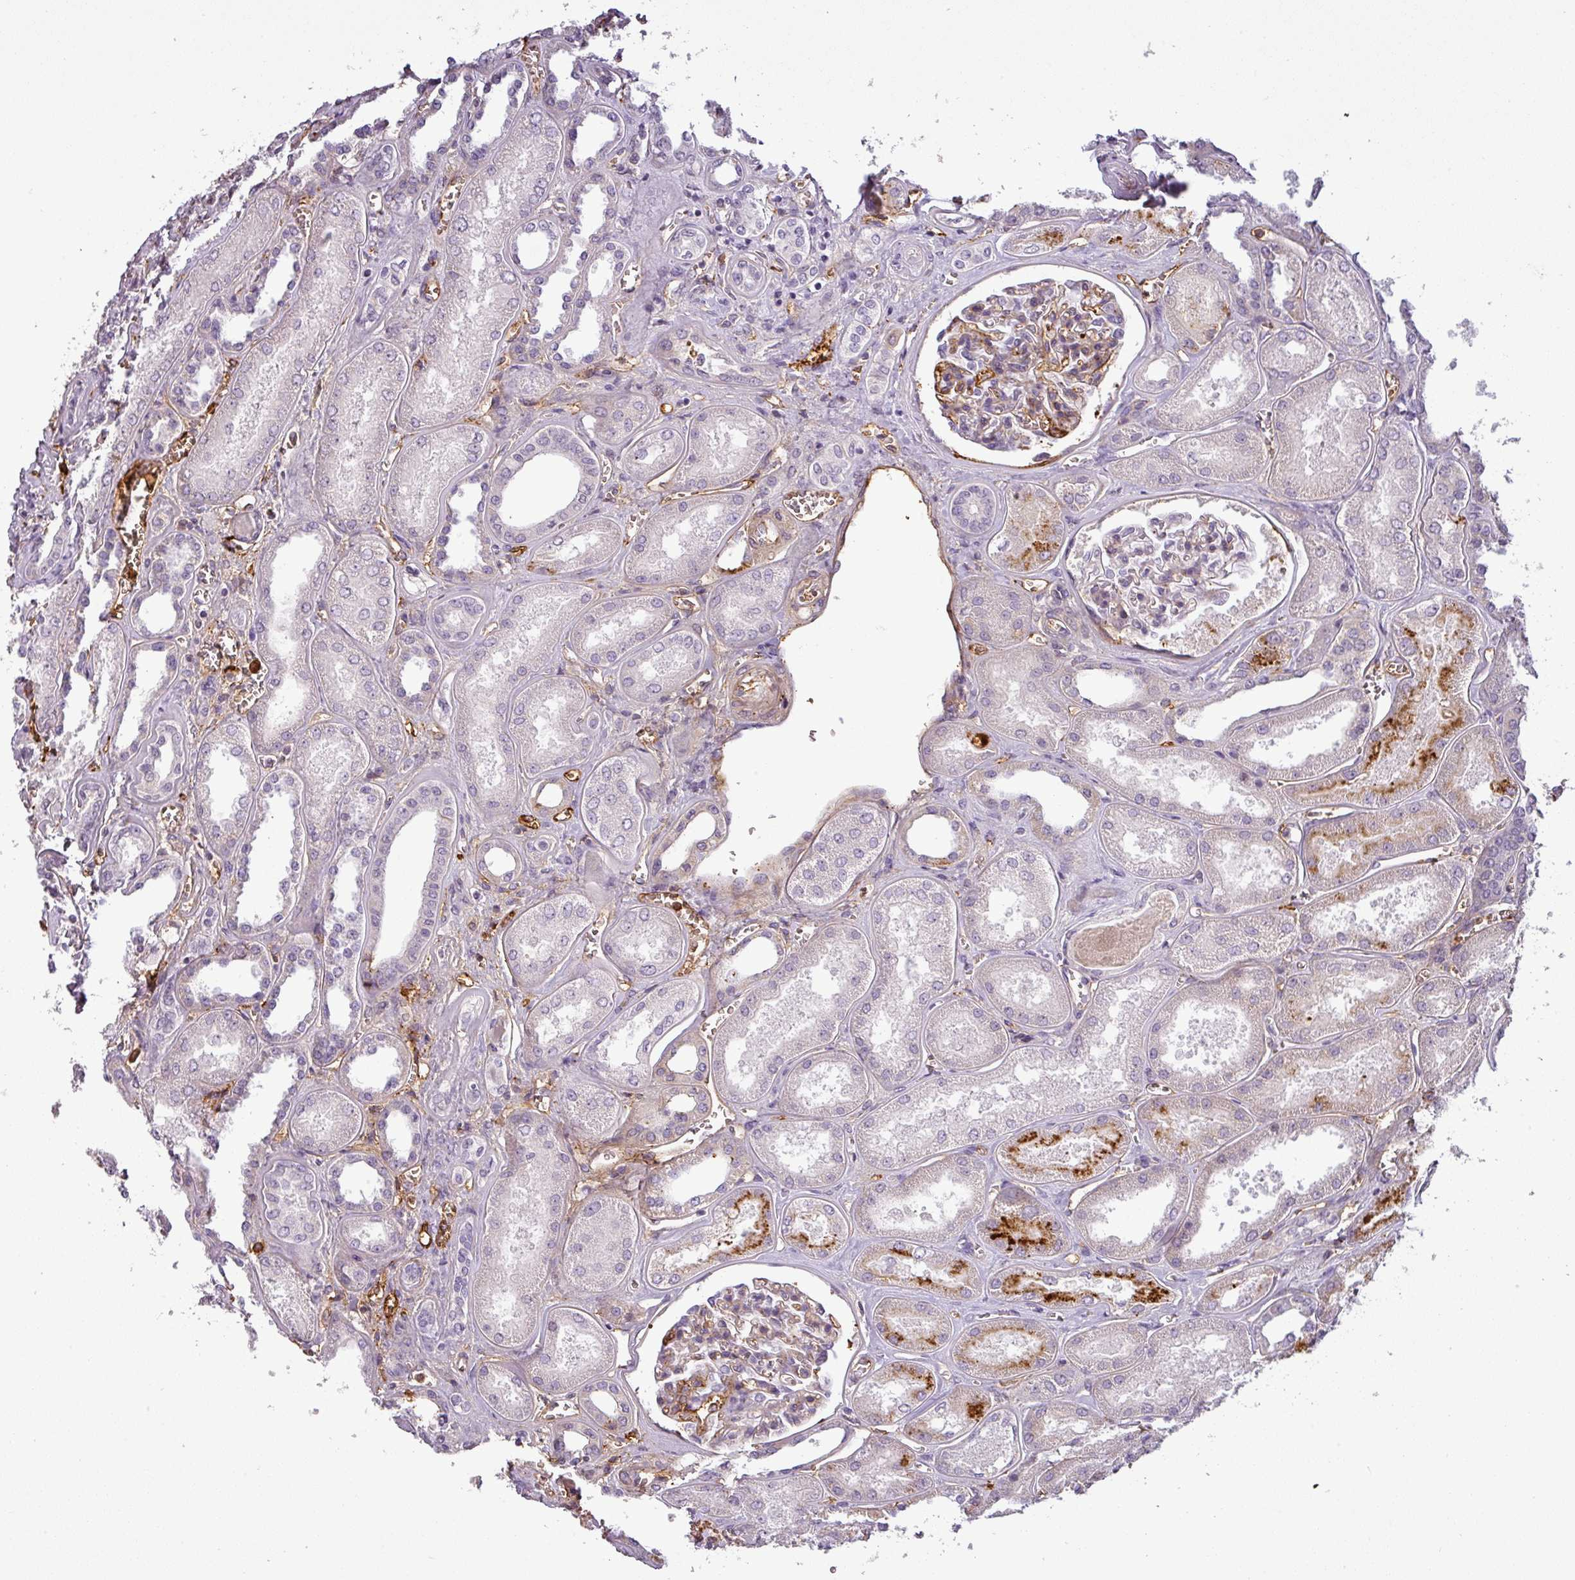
{"staining": {"intensity": "negative", "quantity": "none", "location": "none"}, "tissue": "kidney", "cell_type": "Cells in glomeruli", "image_type": "normal", "snomed": [{"axis": "morphology", "description": "Normal tissue, NOS"}, {"axis": "morphology", "description": "Adenocarcinoma, NOS"}, {"axis": "topography", "description": "Kidney"}], "caption": "The image shows no significant positivity in cells in glomeruli of kidney.", "gene": "APOC1", "patient": {"sex": "female", "age": 68}}